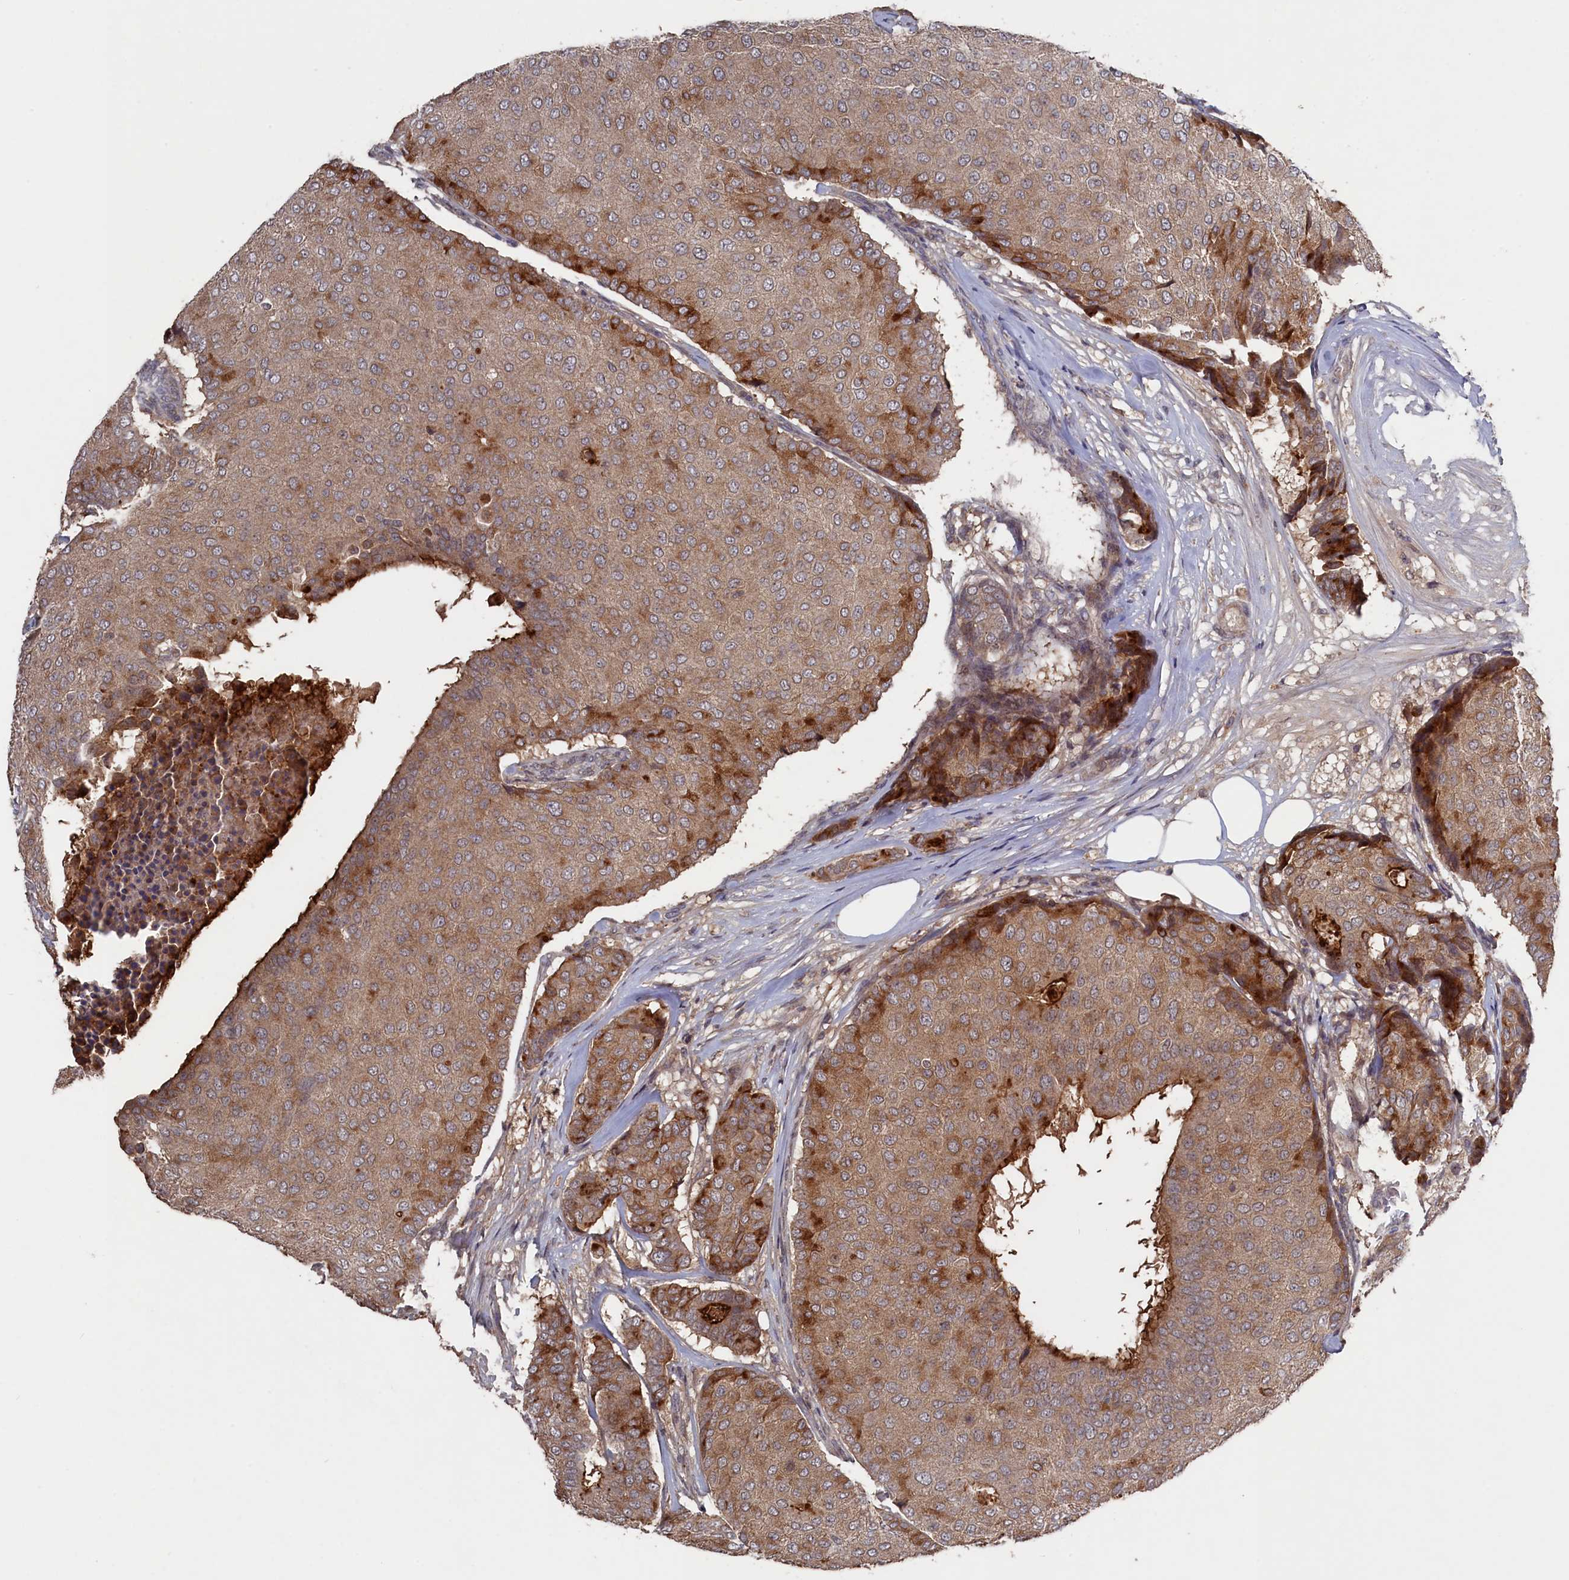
{"staining": {"intensity": "moderate", "quantity": ">75%", "location": "cytoplasmic/membranous"}, "tissue": "breast cancer", "cell_type": "Tumor cells", "image_type": "cancer", "snomed": [{"axis": "morphology", "description": "Duct carcinoma"}, {"axis": "topography", "description": "Breast"}], "caption": "This histopathology image exhibits immunohistochemistry (IHC) staining of breast infiltrating ductal carcinoma, with medium moderate cytoplasmic/membranous positivity in approximately >75% of tumor cells.", "gene": "TMC5", "patient": {"sex": "female", "age": 75}}